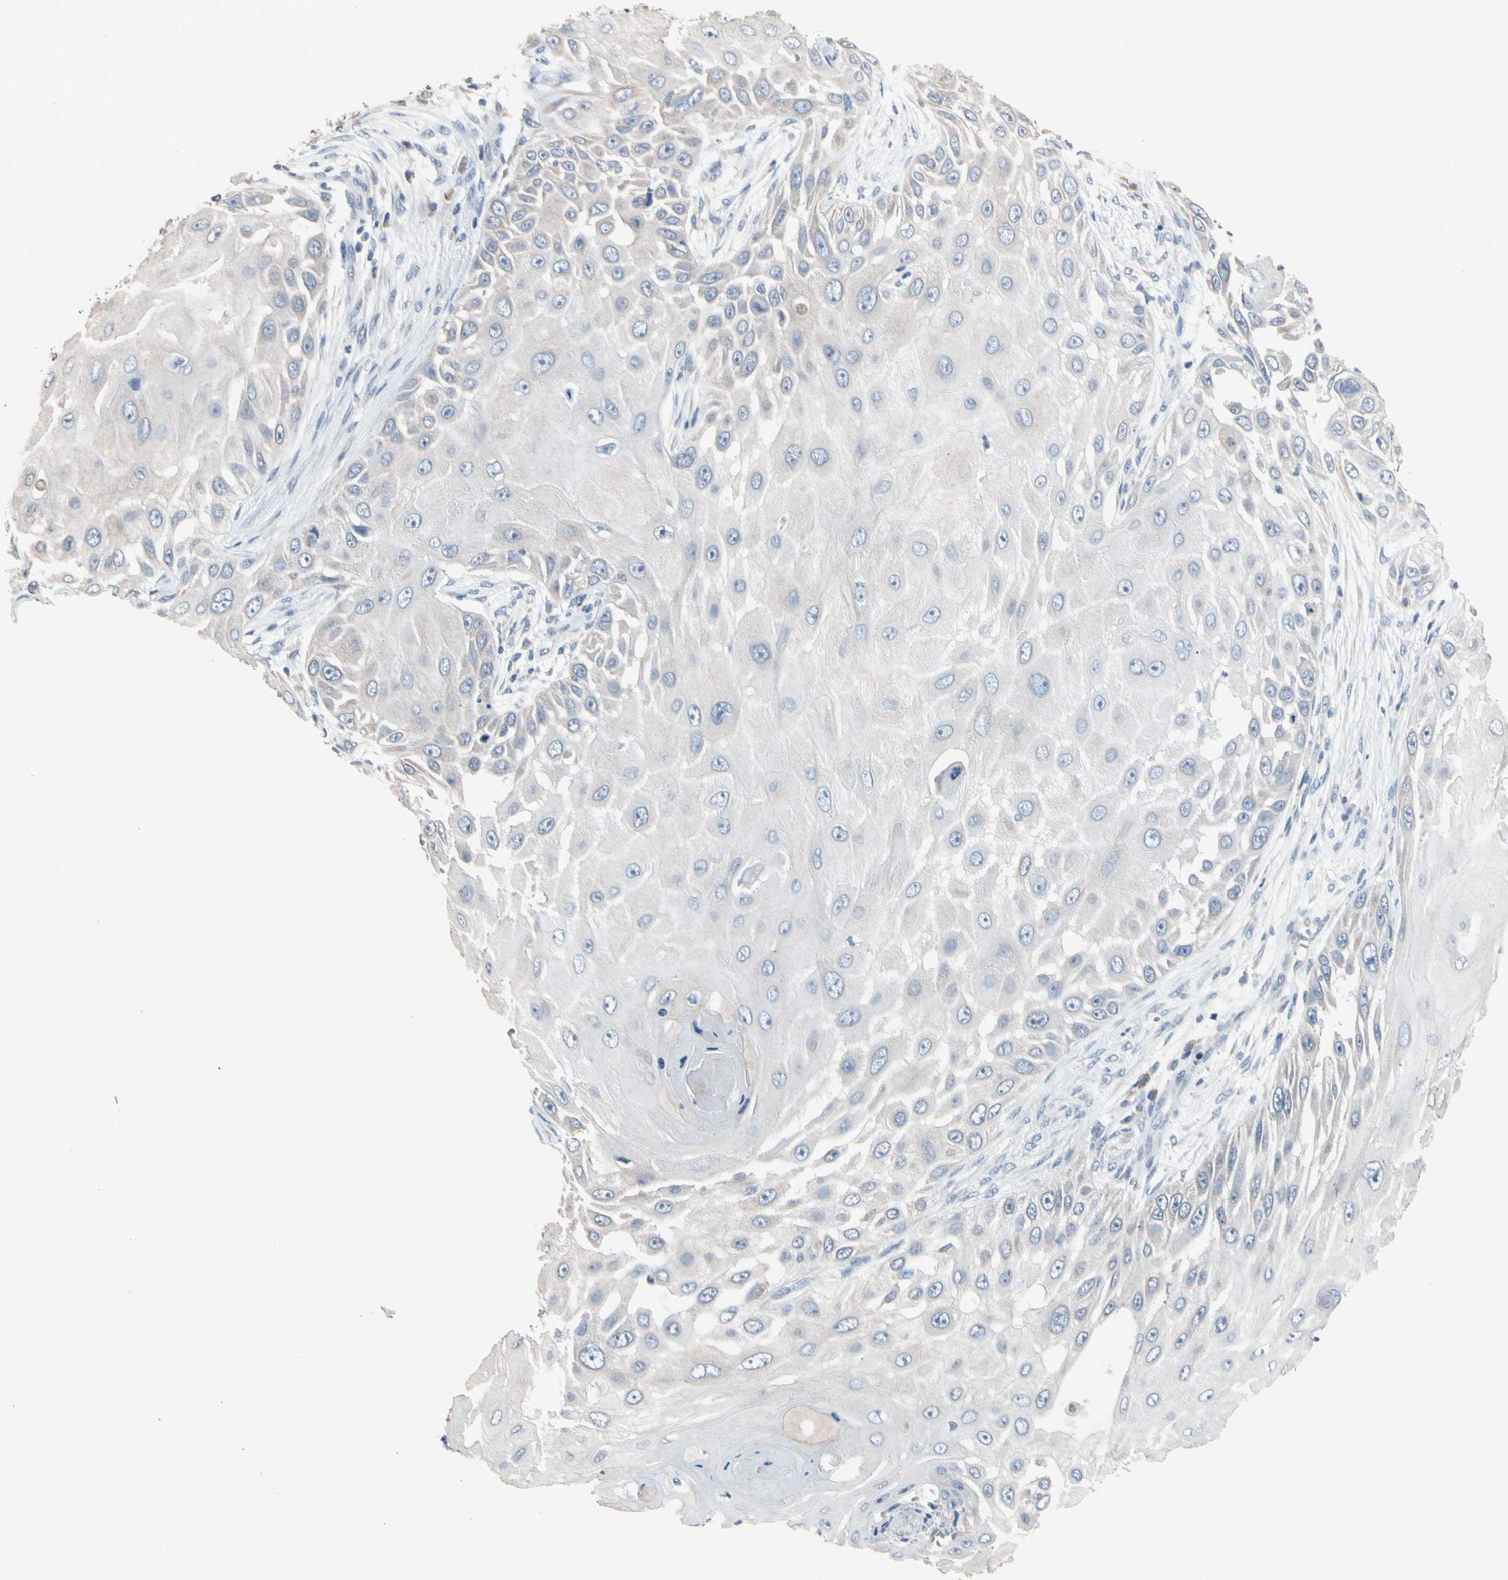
{"staining": {"intensity": "weak", "quantity": "<25%", "location": "cytoplasmic/membranous"}, "tissue": "skin cancer", "cell_type": "Tumor cells", "image_type": "cancer", "snomed": [{"axis": "morphology", "description": "Squamous cell carcinoma, NOS"}, {"axis": "topography", "description": "Skin"}], "caption": "Skin squamous cell carcinoma was stained to show a protein in brown. There is no significant positivity in tumor cells.", "gene": "SV2A", "patient": {"sex": "female", "age": 44}}